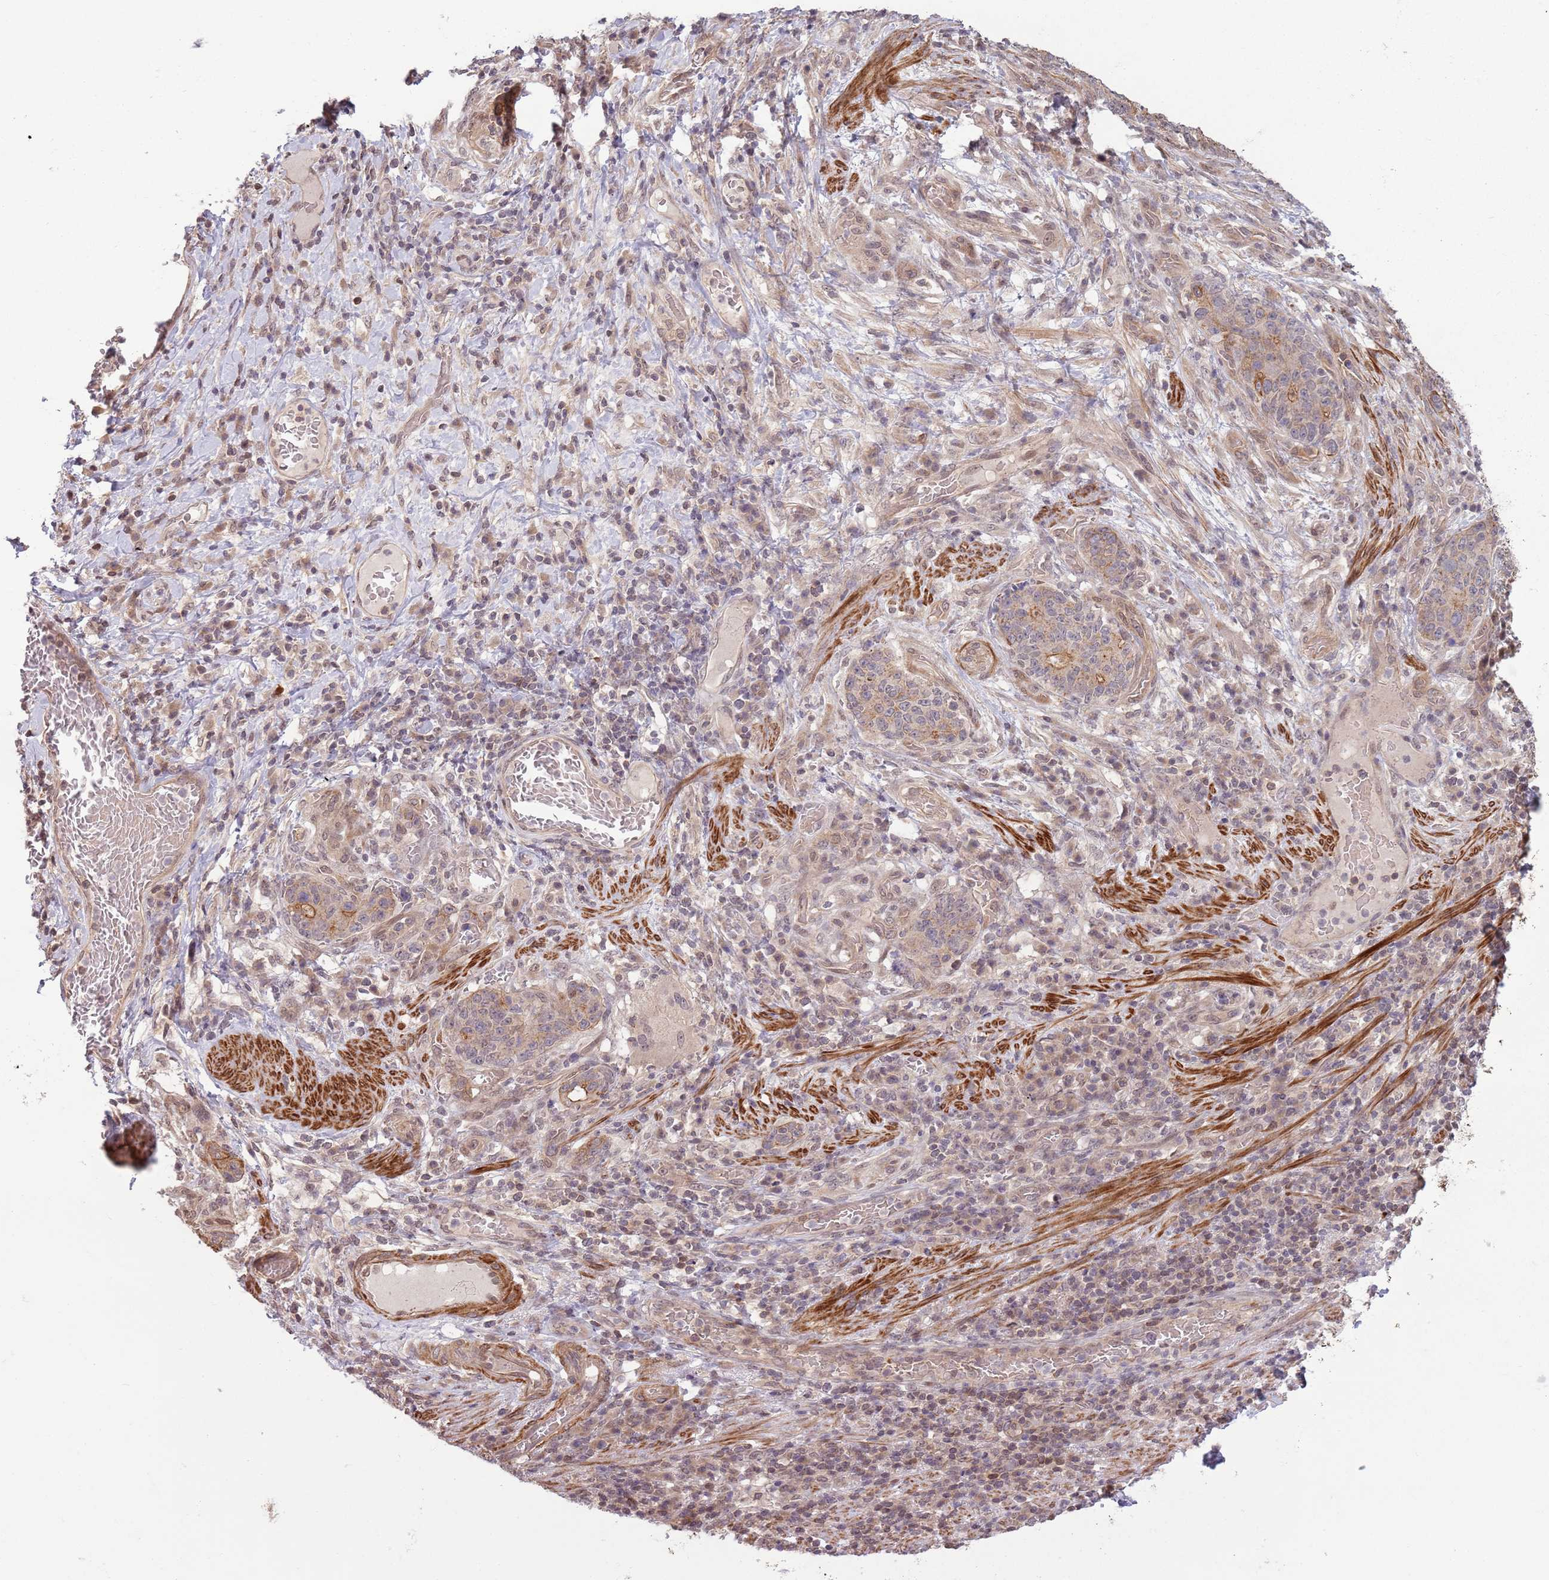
{"staining": {"intensity": "moderate", "quantity": "<25%", "location": "cytoplasmic/membranous"}, "tissue": "stomach cancer", "cell_type": "Tumor cells", "image_type": "cancer", "snomed": [{"axis": "morphology", "description": "Normal tissue, NOS"}, {"axis": "morphology", "description": "Adenocarcinoma, NOS"}, {"axis": "topography", "description": "Stomach"}], "caption": "Protein staining exhibits moderate cytoplasmic/membranous expression in approximately <25% of tumor cells in stomach cancer (adenocarcinoma). Ihc stains the protein in brown and the nuclei are stained blue.", "gene": "CCDC154", "patient": {"sex": "female", "age": 64}}